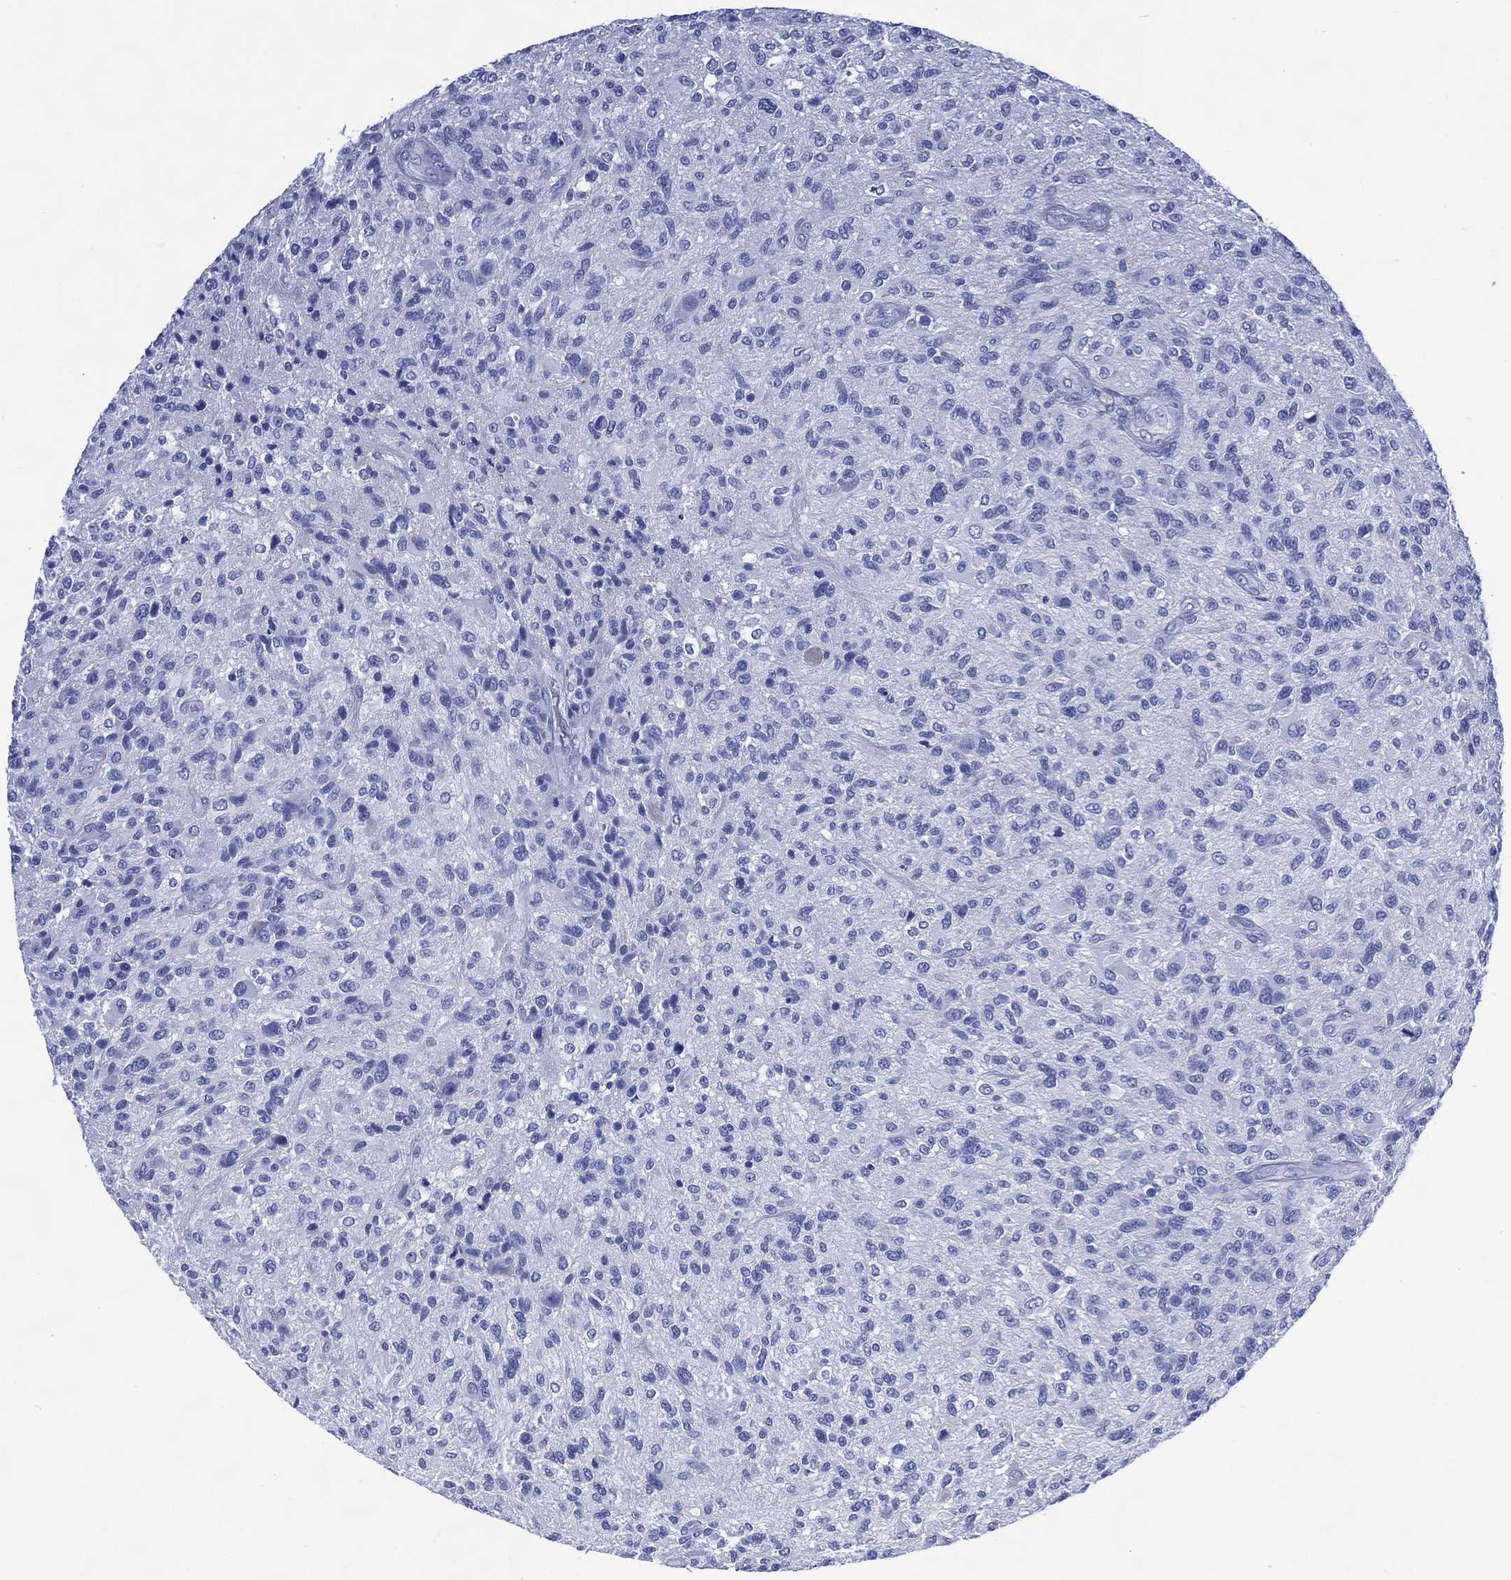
{"staining": {"intensity": "negative", "quantity": "none", "location": "none"}, "tissue": "glioma", "cell_type": "Tumor cells", "image_type": "cancer", "snomed": [{"axis": "morphology", "description": "Glioma, malignant, High grade"}, {"axis": "topography", "description": "Brain"}], "caption": "This photomicrograph is of glioma stained with IHC to label a protein in brown with the nuclei are counter-stained blue. There is no staining in tumor cells.", "gene": "SHCBP1L", "patient": {"sex": "male", "age": 47}}